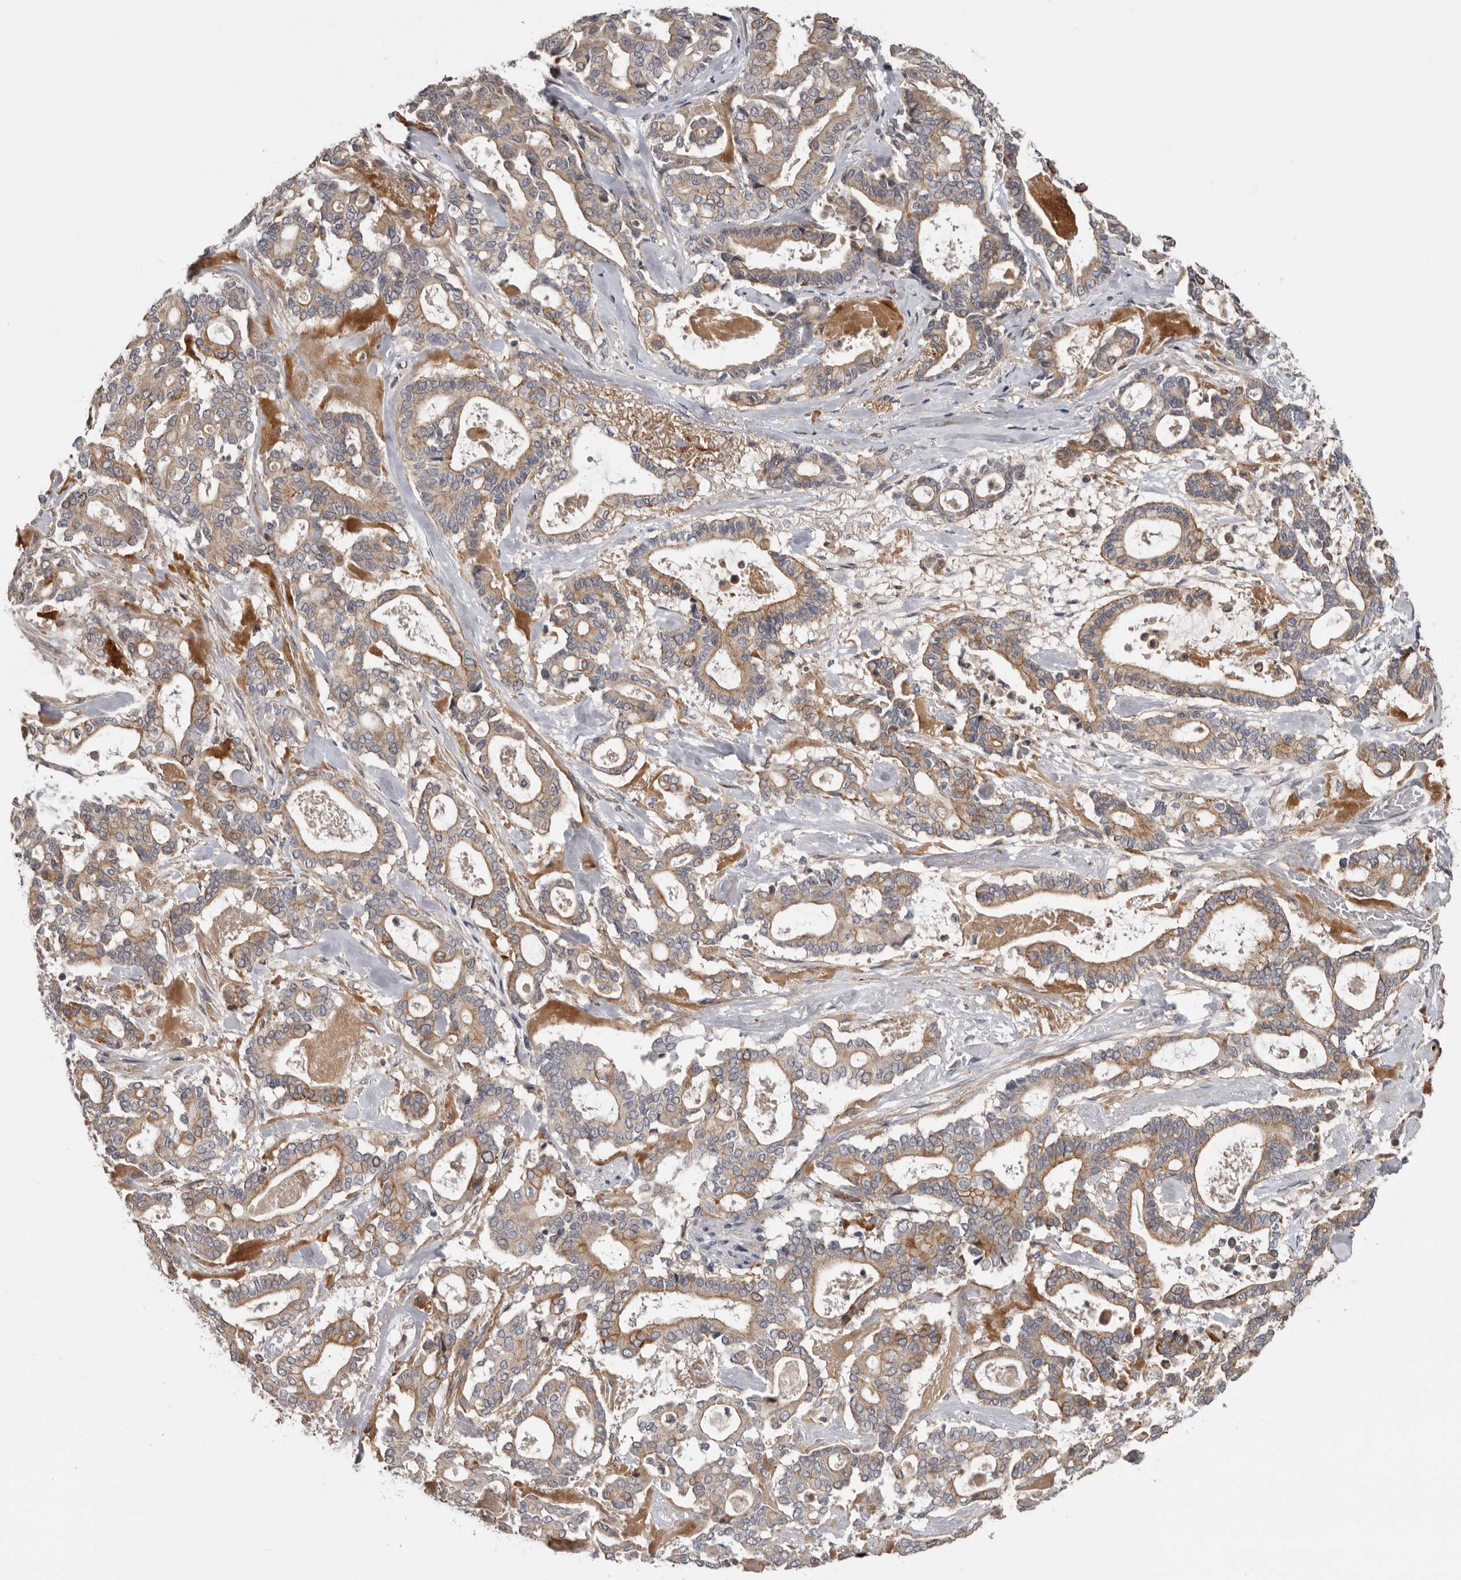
{"staining": {"intensity": "moderate", "quantity": ">75%", "location": "cytoplasmic/membranous"}, "tissue": "pancreatic cancer", "cell_type": "Tumor cells", "image_type": "cancer", "snomed": [{"axis": "morphology", "description": "Adenocarcinoma, NOS"}, {"axis": "topography", "description": "Pancreas"}], "caption": "IHC of human pancreatic cancer shows medium levels of moderate cytoplasmic/membranous staining in approximately >75% of tumor cells.", "gene": "CDCA8", "patient": {"sex": "male", "age": 63}}